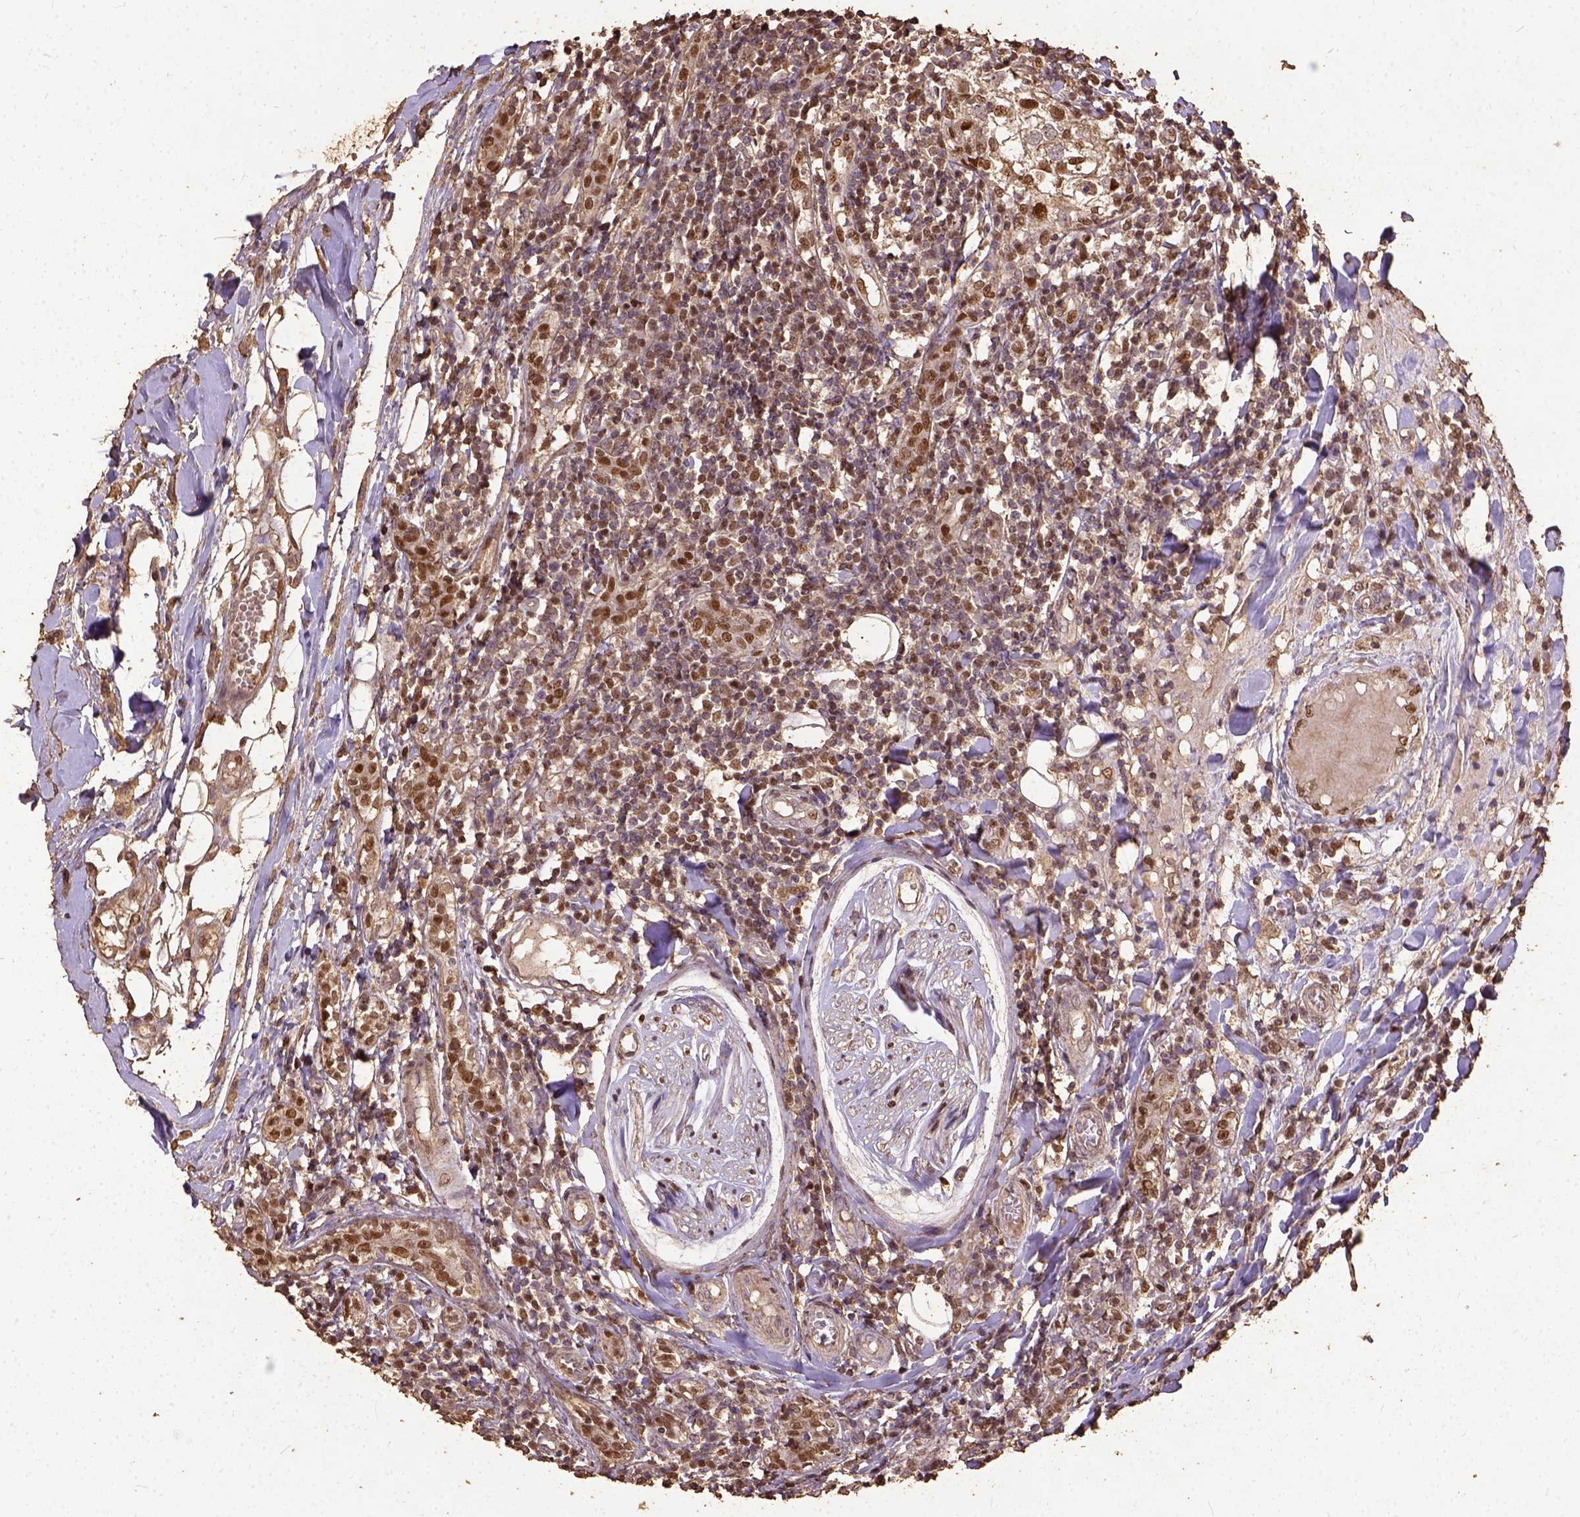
{"staining": {"intensity": "strong", "quantity": ">75%", "location": "nuclear"}, "tissue": "breast cancer", "cell_type": "Tumor cells", "image_type": "cancer", "snomed": [{"axis": "morphology", "description": "Duct carcinoma"}, {"axis": "topography", "description": "Breast"}], "caption": "Invasive ductal carcinoma (breast) was stained to show a protein in brown. There is high levels of strong nuclear positivity in approximately >75% of tumor cells.", "gene": "NACC1", "patient": {"sex": "female", "age": 30}}